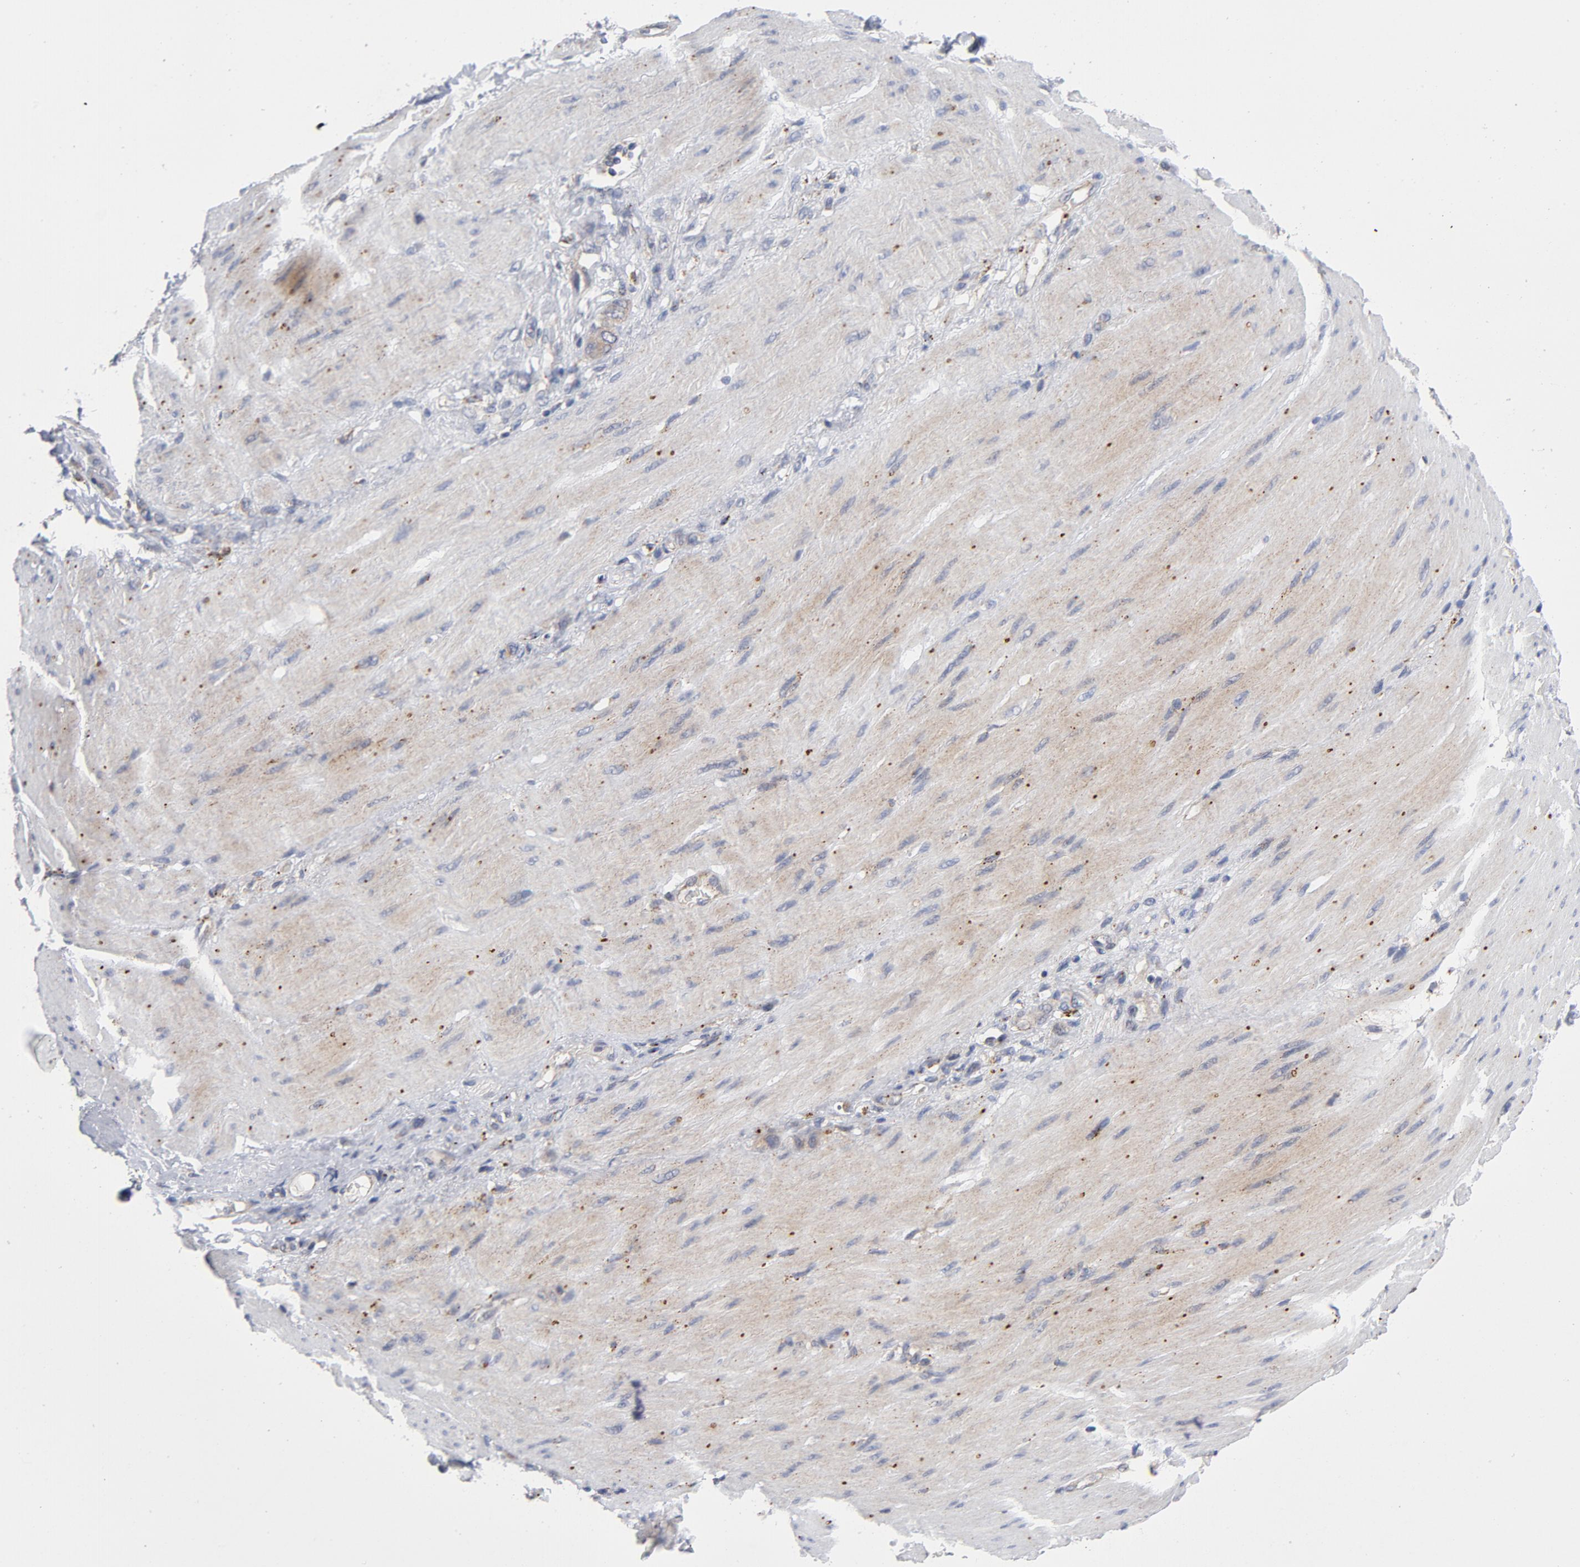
{"staining": {"intensity": "weak", "quantity": "25%-75%", "location": "cytoplasmic/membranous"}, "tissue": "stomach cancer", "cell_type": "Tumor cells", "image_type": "cancer", "snomed": [{"axis": "morphology", "description": "Normal tissue, NOS"}, {"axis": "morphology", "description": "Adenocarcinoma, NOS"}, {"axis": "topography", "description": "Stomach"}], "caption": "Protein staining by immunohistochemistry exhibits weak cytoplasmic/membranous staining in about 25%-75% of tumor cells in stomach adenocarcinoma.", "gene": "AKT2", "patient": {"sex": "male", "age": 82}}